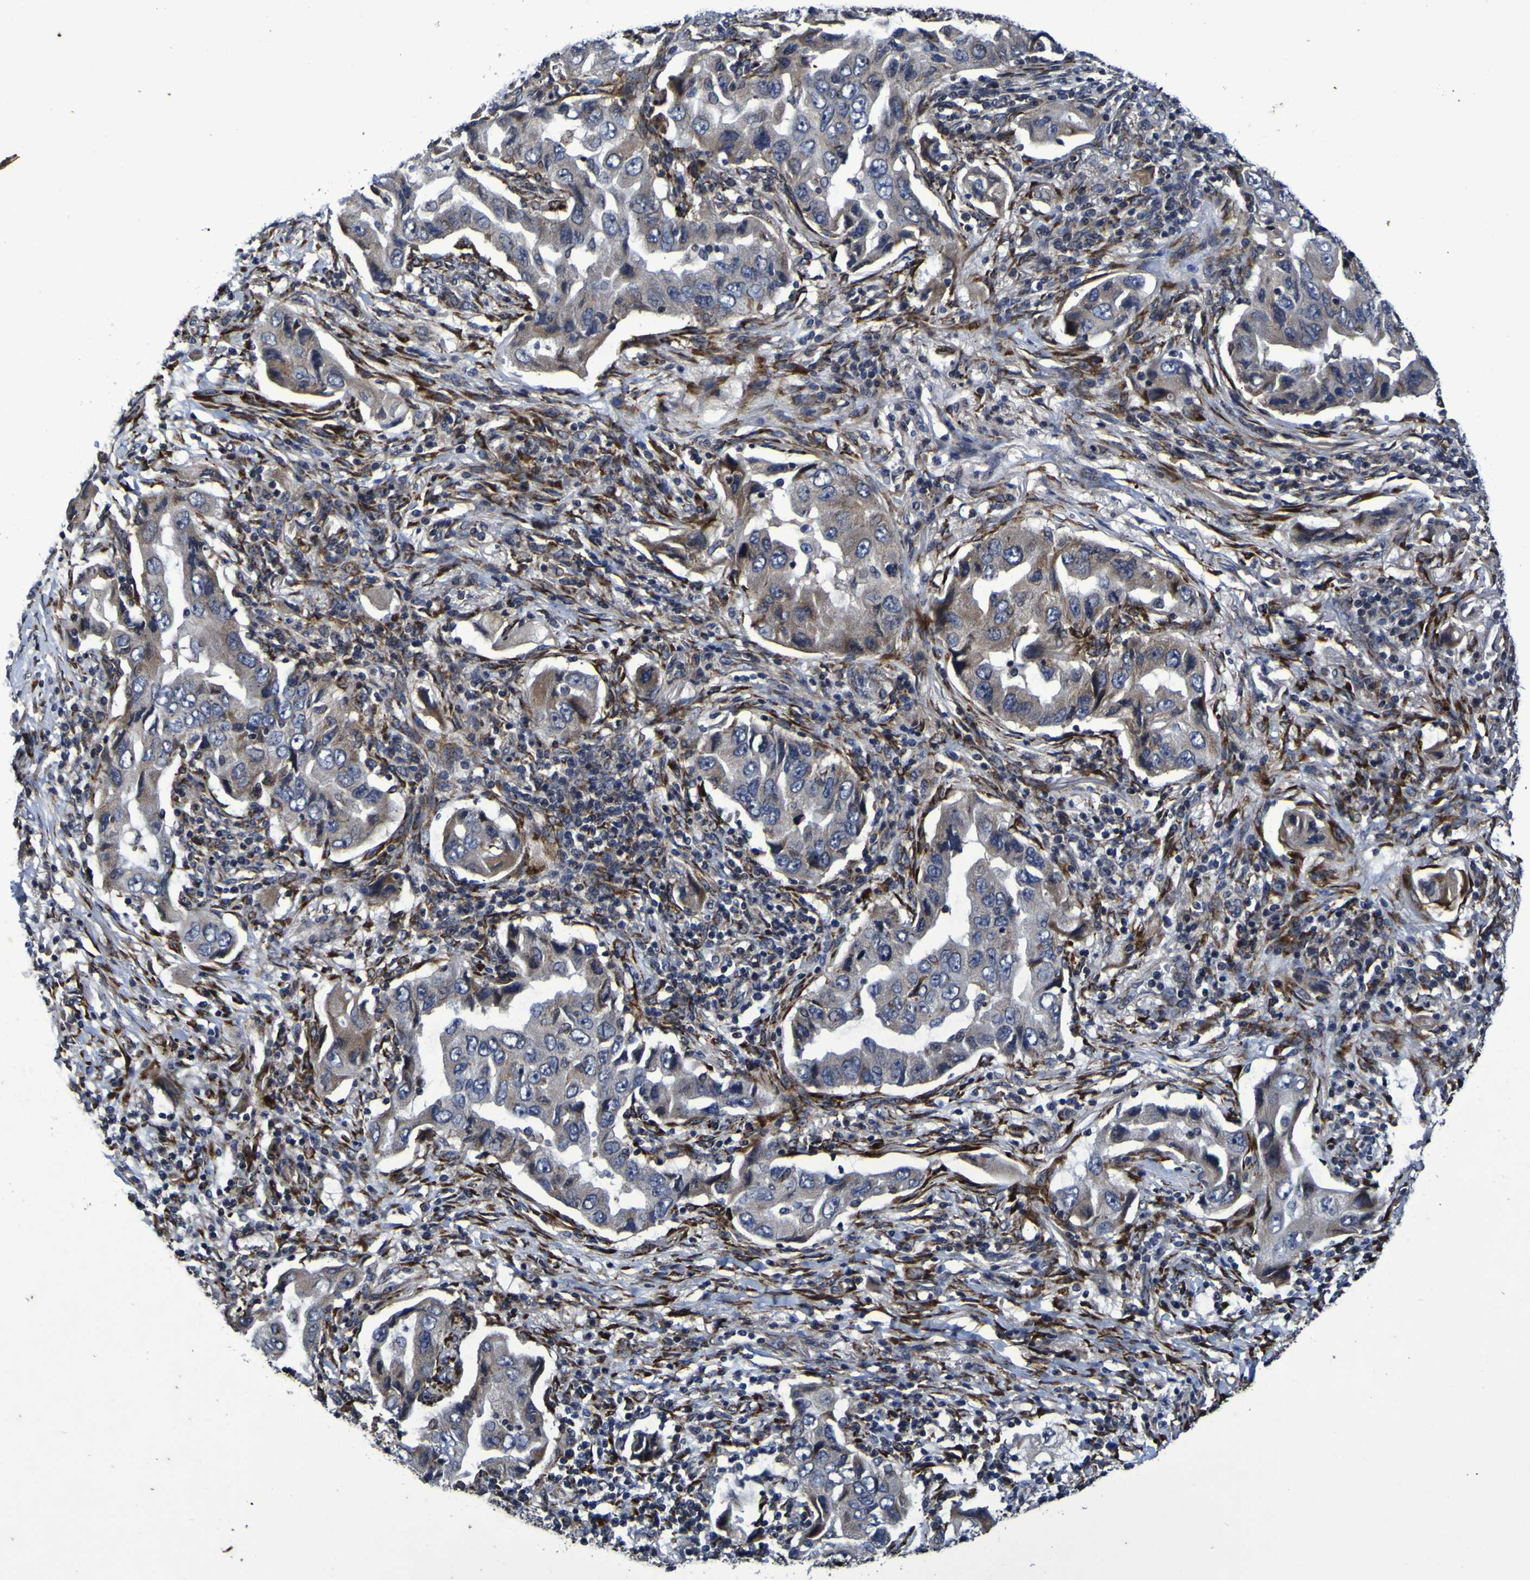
{"staining": {"intensity": "weak", "quantity": "25%-75%", "location": "cytoplasmic/membranous"}, "tissue": "lung cancer", "cell_type": "Tumor cells", "image_type": "cancer", "snomed": [{"axis": "morphology", "description": "Adenocarcinoma, NOS"}, {"axis": "topography", "description": "Lung"}], "caption": "The immunohistochemical stain shows weak cytoplasmic/membranous staining in tumor cells of lung adenocarcinoma tissue. (Stains: DAB (3,3'-diaminobenzidine) in brown, nuclei in blue, Microscopy: brightfield microscopy at high magnification).", "gene": "P3H1", "patient": {"sex": "female", "age": 65}}